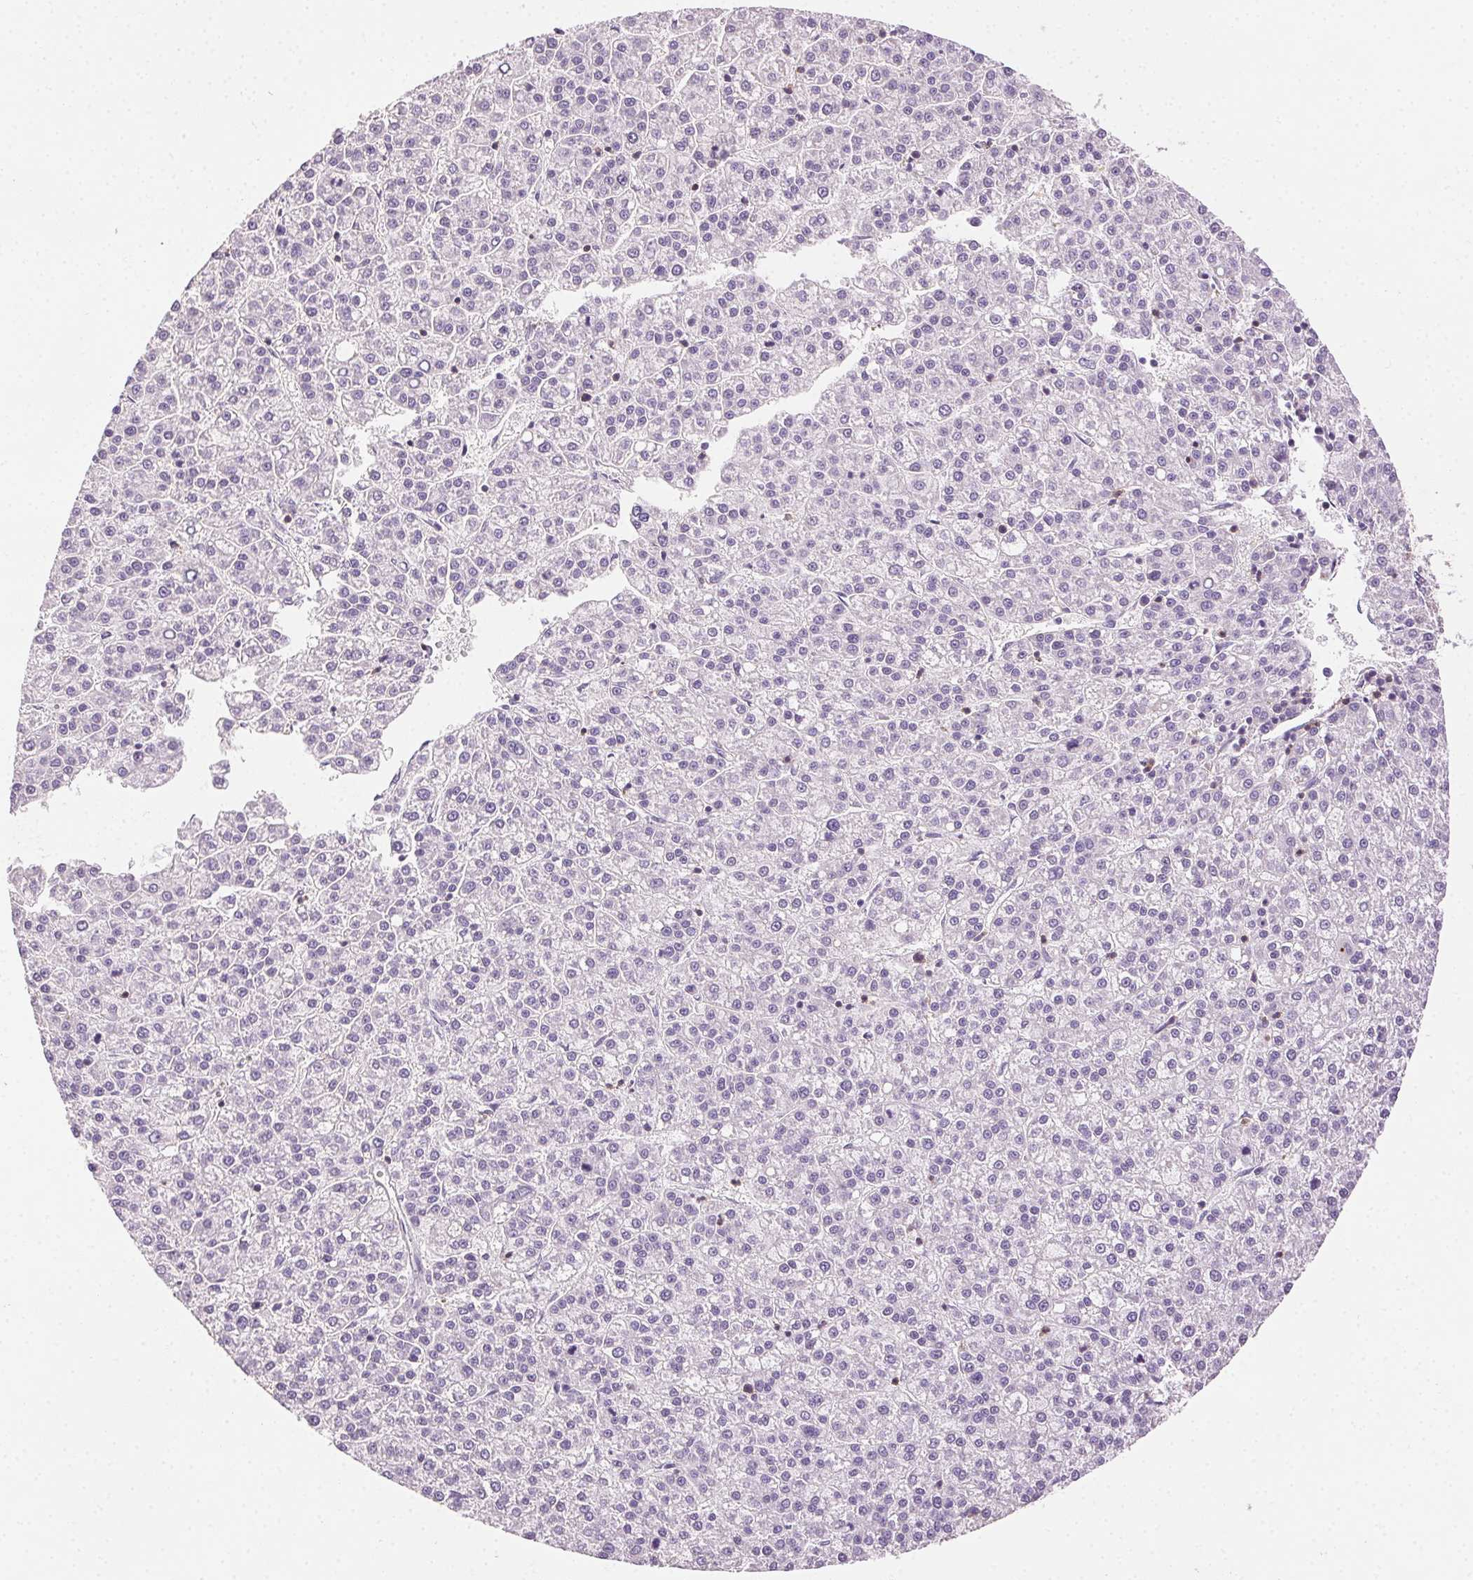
{"staining": {"intensity": "negative", "quantity": "none", "location": "none"}, "tissue": "liver cancer", "cell_type": "Tumor cells", "image_type": "cancer", "snomed": [{"axis": "morphology", "description": "Carcinoma, Hepatocellular, NOS"}, {"axis": "topography", "description": "Liver"}], "caption": "Tumor cells are negative for brown protein staining in hepatocellular carcinoma (liver). (DAB immunohistochemistry, high magnification).", "gene": "AKAP5", "patient": {"sex": "female", "age": 58}}